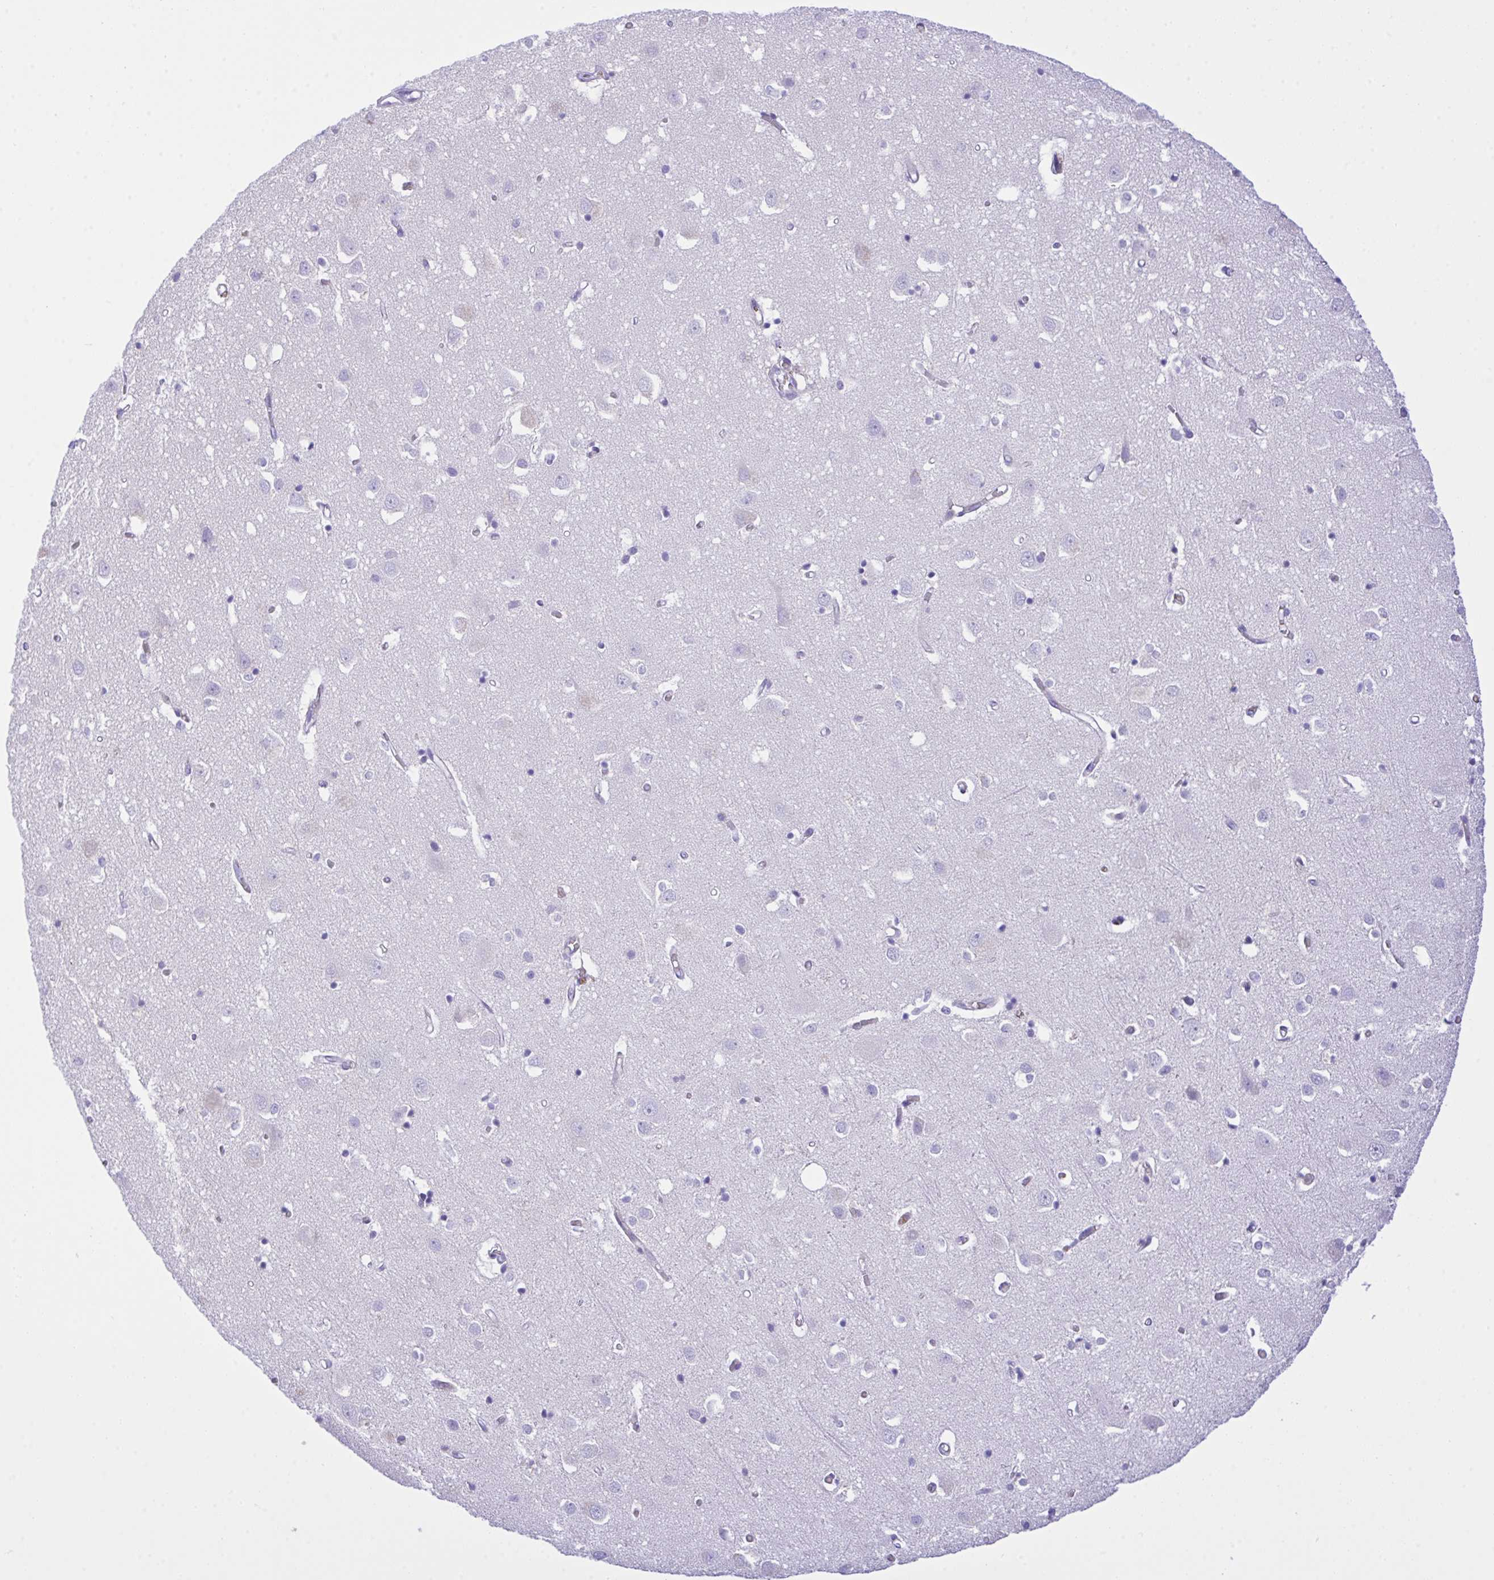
{"staining": {"intensity": "negative", "quantity": "none", "location": "none"}, "tissue": "cerebral cortex", "cell_type": "Endothelial cells", "image_type": "normal", "snomed": [{"axis": "morphology", "description": "Normal tissue, NOS"}, {"axis": "topography", "description": "Cerebral cortex"}], "caption": "Endothelial cells show no significant positivity in benign cerebral cortex. (Stains: DAB (3,3'-diaminobenzidine) IHC with hematoxylin counter stain, Microscopy: brightfield microscopy at high magnification).", "gene": "ZNF221", "patient": {"sex": "male", "age": 70}}